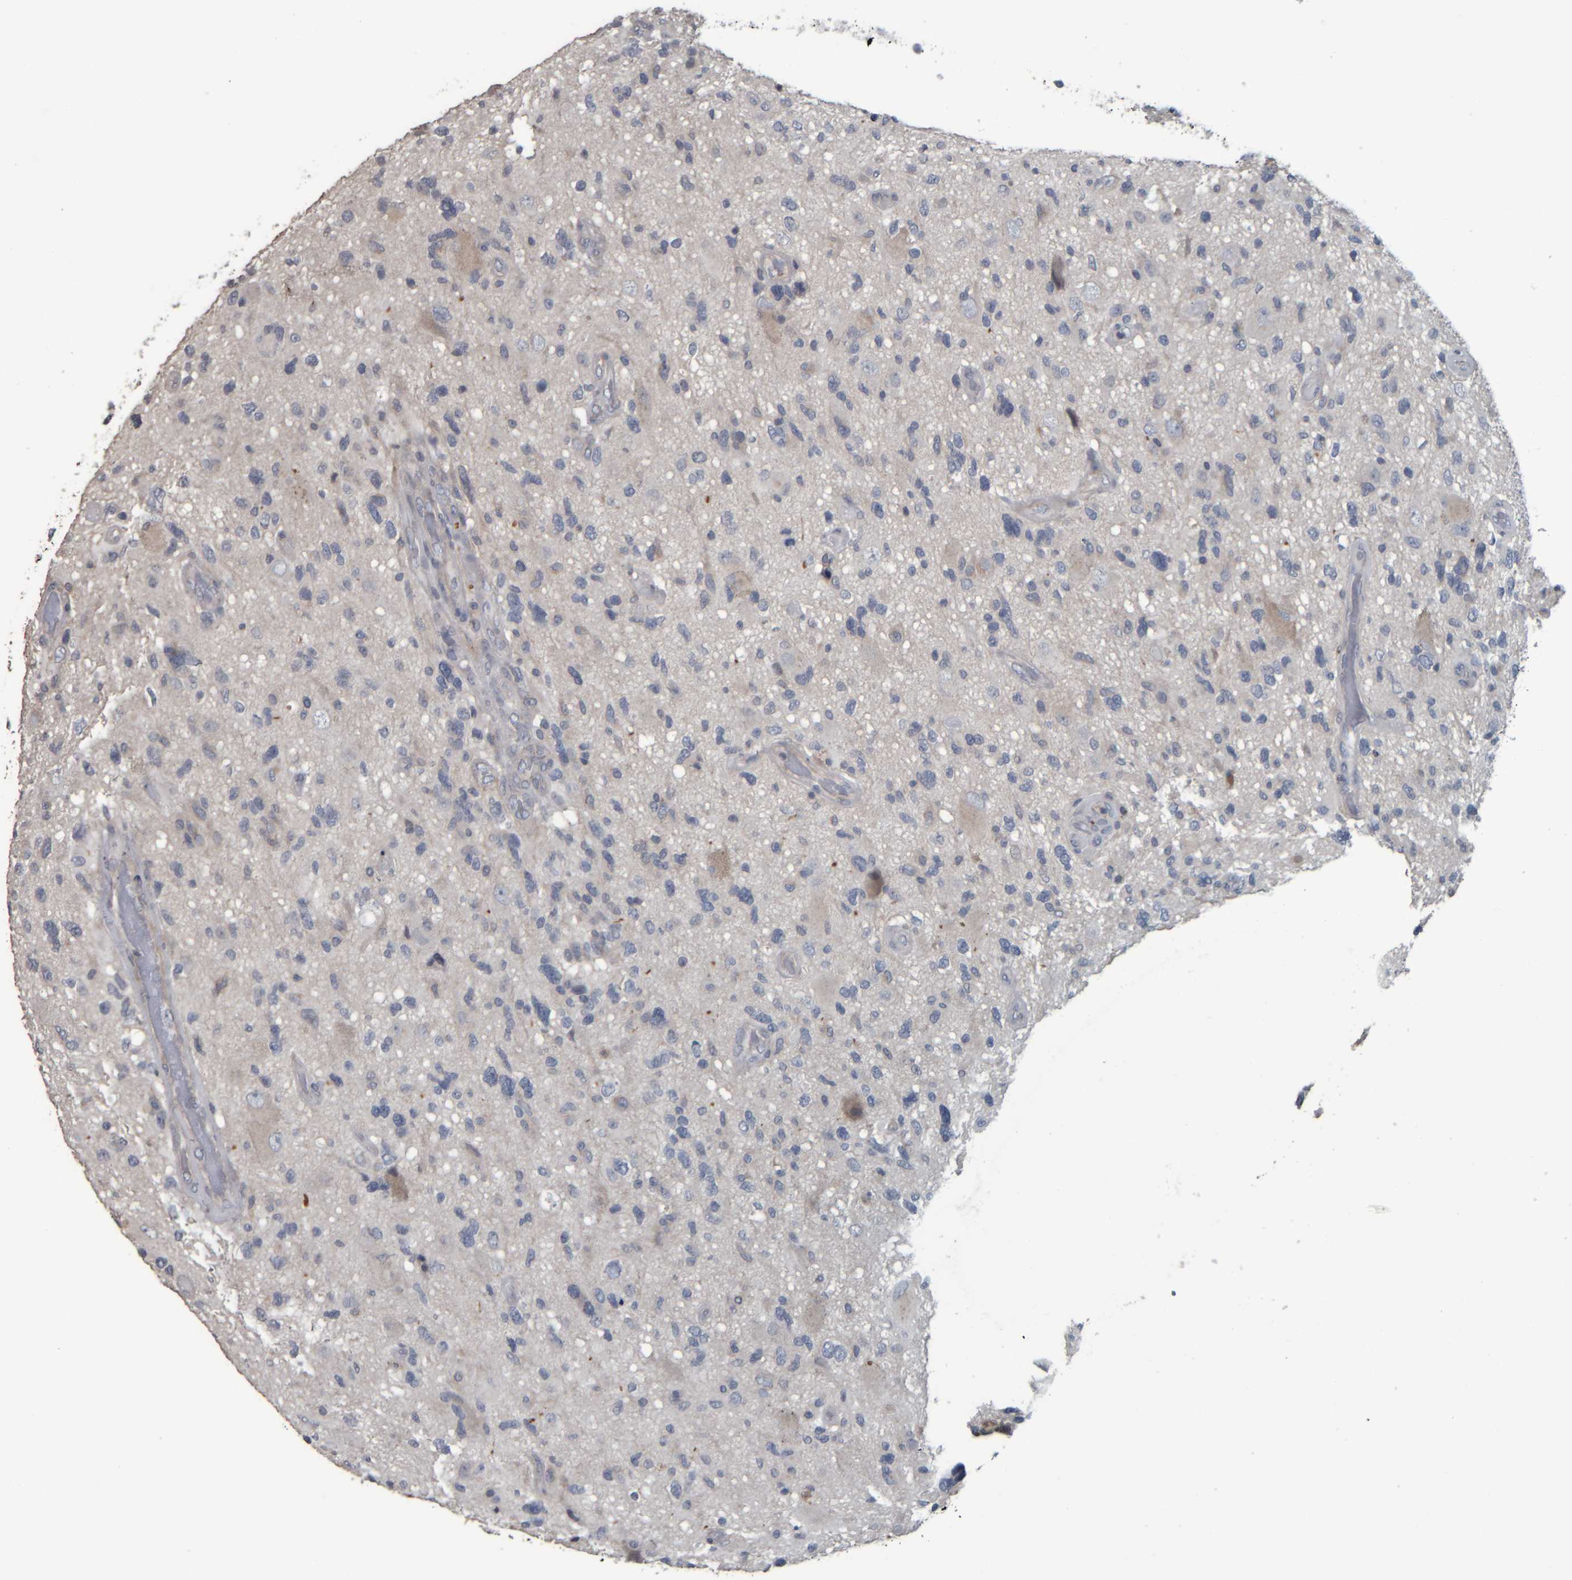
{"staining": {"intensity": "negative", "quantity": "none", "location": "none"}, "tissue": "glioma", "cell_type": "Tumor cells", "image_type": "cancer", "snomed": [{"axis": "morphology", "description": "Glioma, malignant, High grade"}, {"axis": "topography", "description": "Brain"}], "caption": "Glioma was stained to show a protein in brown. There is no significant expression in tumor cells. (DAB (3,3'-diaminobenzidine) immunohistochemistry (IHC) visualized using brightfield microscopy, high magnification).", "gene": "CAVIN4", "patient": {"sex": "male", "age": 33}}